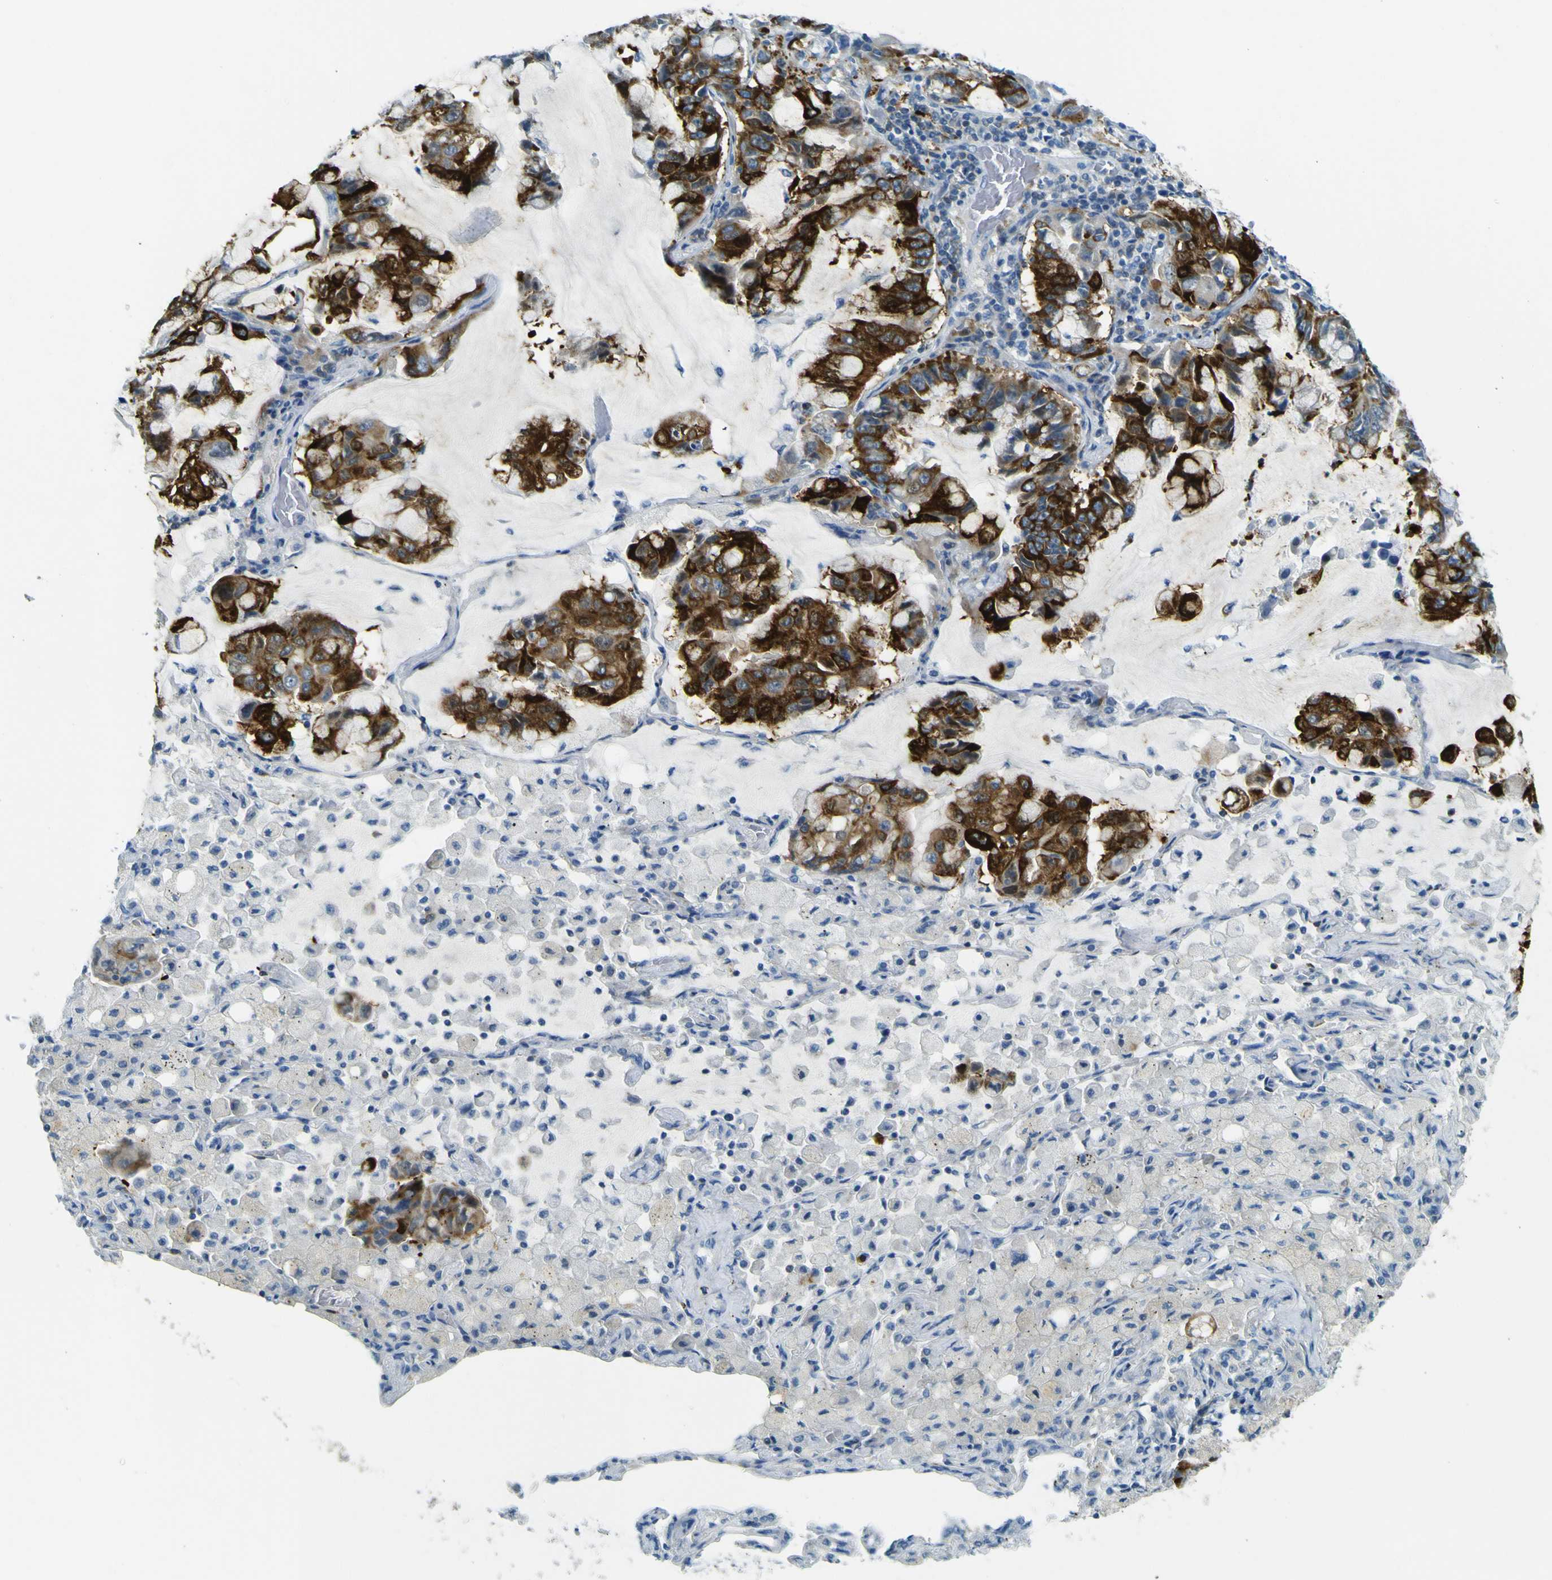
{"staining": {"intensity": "strong", "quantity": "25%-75%", "location": "cytoplasmic/membranous"}, "tissue": "lung cancer", "cell_type": "Tumor cells", "image_type": "cancer", "snomed": [{"axis": "morphology", "description": "Adenocarcinoma, NOS"}, {"axis": "topography", "description": "Lung"}], "caption": "This micrograph demonstrates immunohistochemistry staining of lung adenocarcinoma, with high strong cytoplasmic/membranous expression in approximately 25%-75% of tumor cells.", "gene": "SORCS1", "patient": {"sex": "male", "age": 64}}